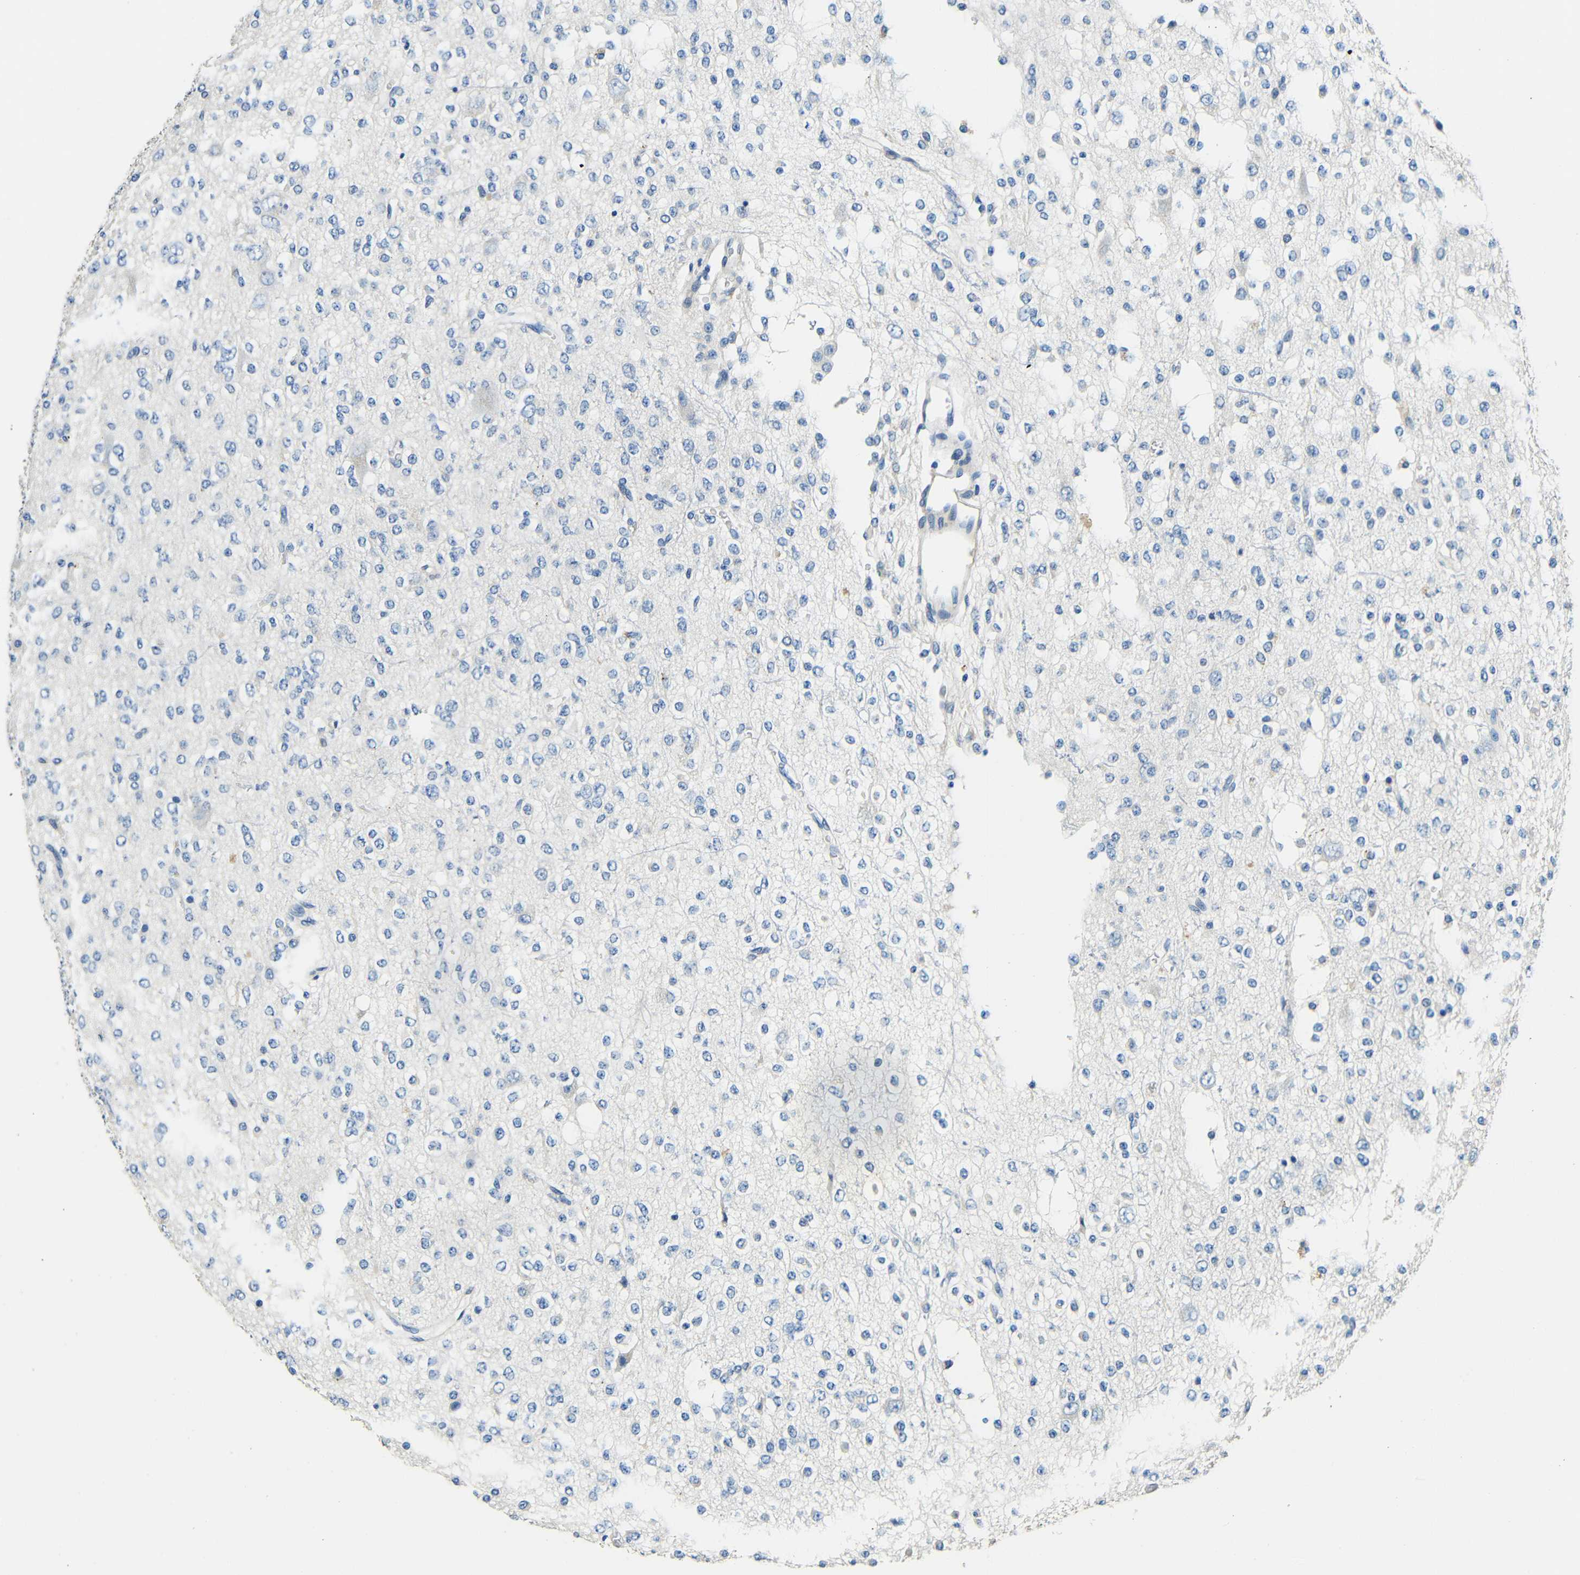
{"staining": {"intensity": "negative", "quantity": "none", "location": "none"}, "tissue": "glioma", "cell_type": "Tumor cells", "image_type": "cancer", "snomed": [{"axis": "morphology", "description": "Glioma, malignant, Low grade"}, {"axis": "topography", "description": "Brain"}], "caption": "Immunohistochemical staining of glioma exhibits no significant positivity in tumor cells. The staining was performed using DAB to visualize the protein expression in brown, while the nuclei were stained in blue with hematoxylin (Magnification: 20x).", "gene": "FMO5", "patient": {"sex": "male", "age": 38}}